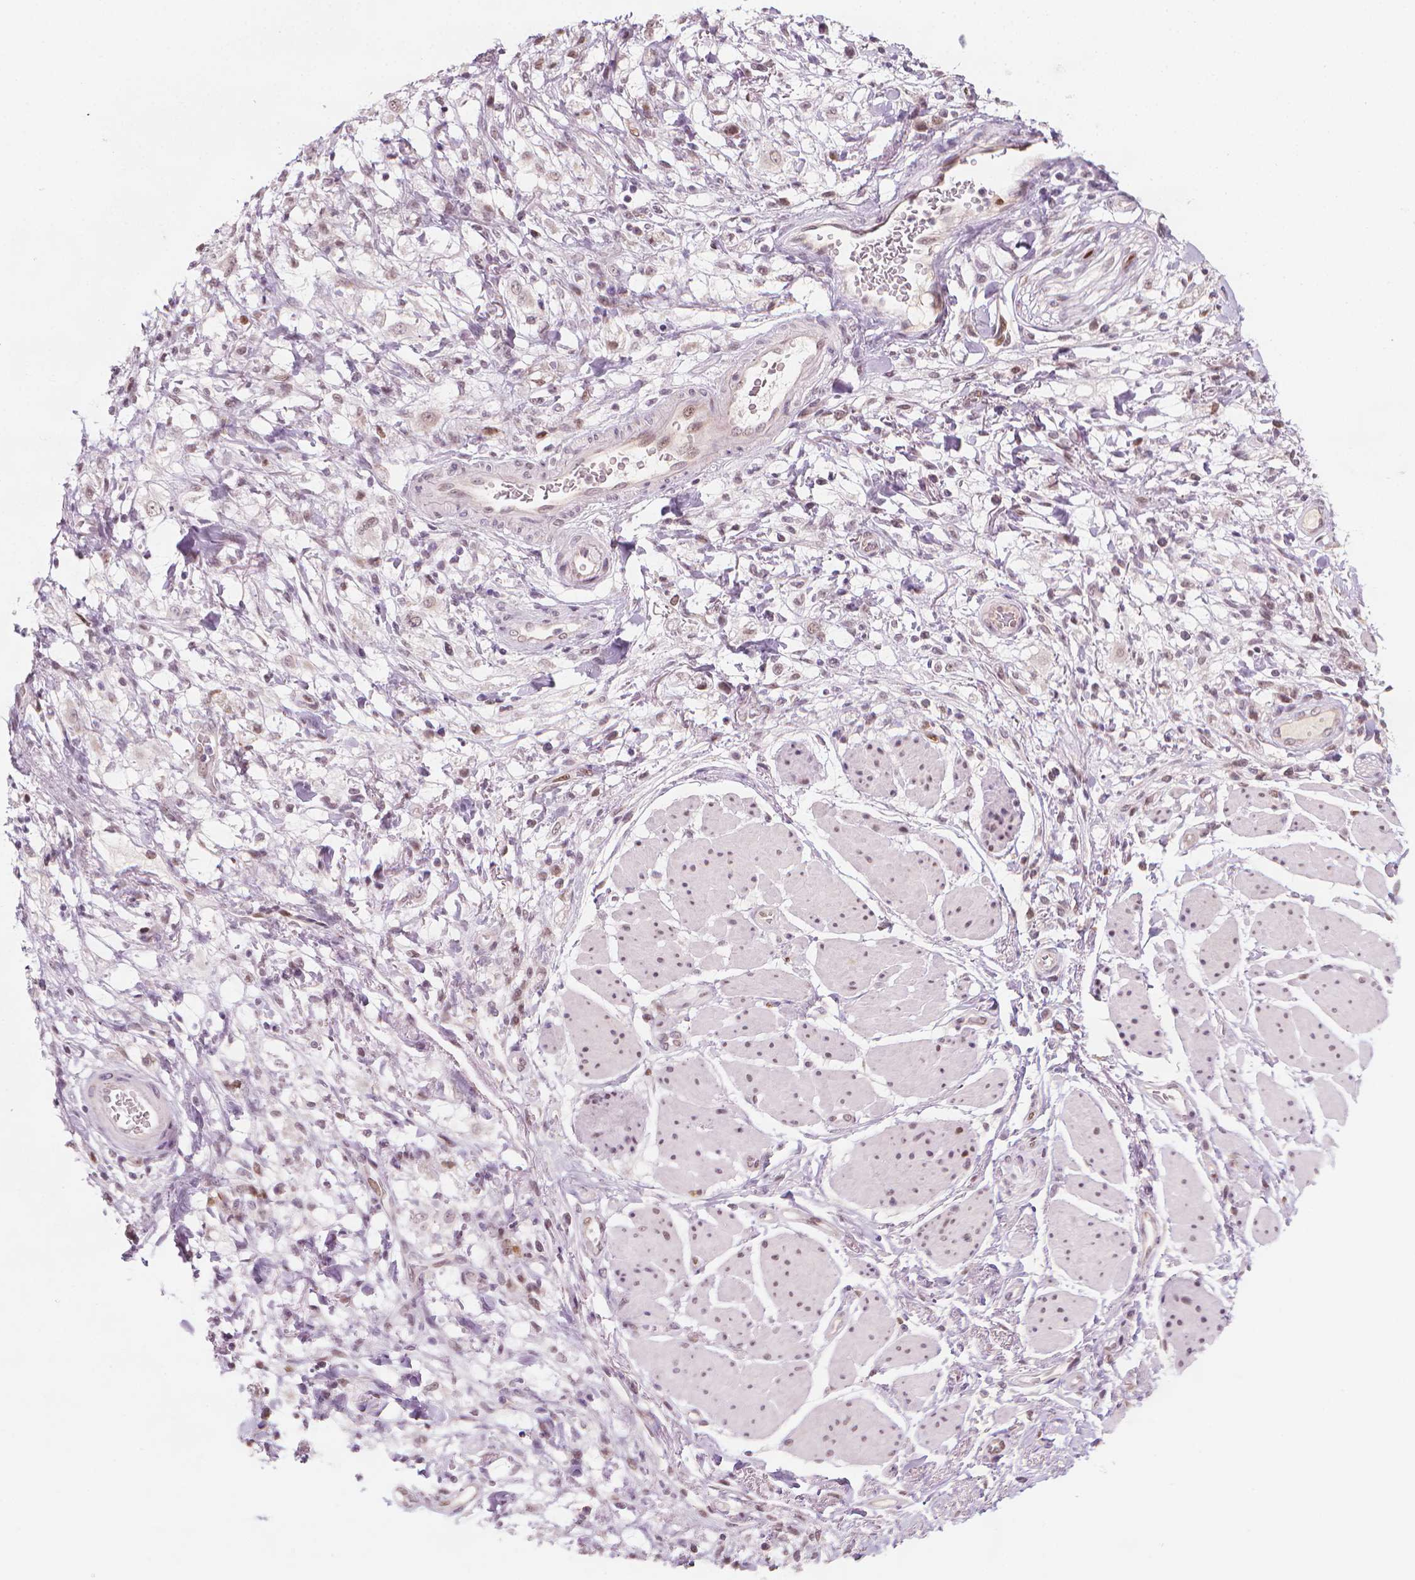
{"staining": {"intensity": "weak", "quantity": "<25%", "location": "nuclear"}, "tissue": "stomach cancer", "cell_type": "Tumor cells", "image_type": "cancer", "snomed": [{"axis": "morphology", "description": "Adenocarcinoma, NOS"}, {"axis": "topography", "description": "Stomach"}], "caption": "An image of human stomach adenocarcinoma is negative for staining in tumor cells. Nuclei are stained in blue.", "gene": "CDKN1C", "patient": {"sex": "female", "age": 60}}